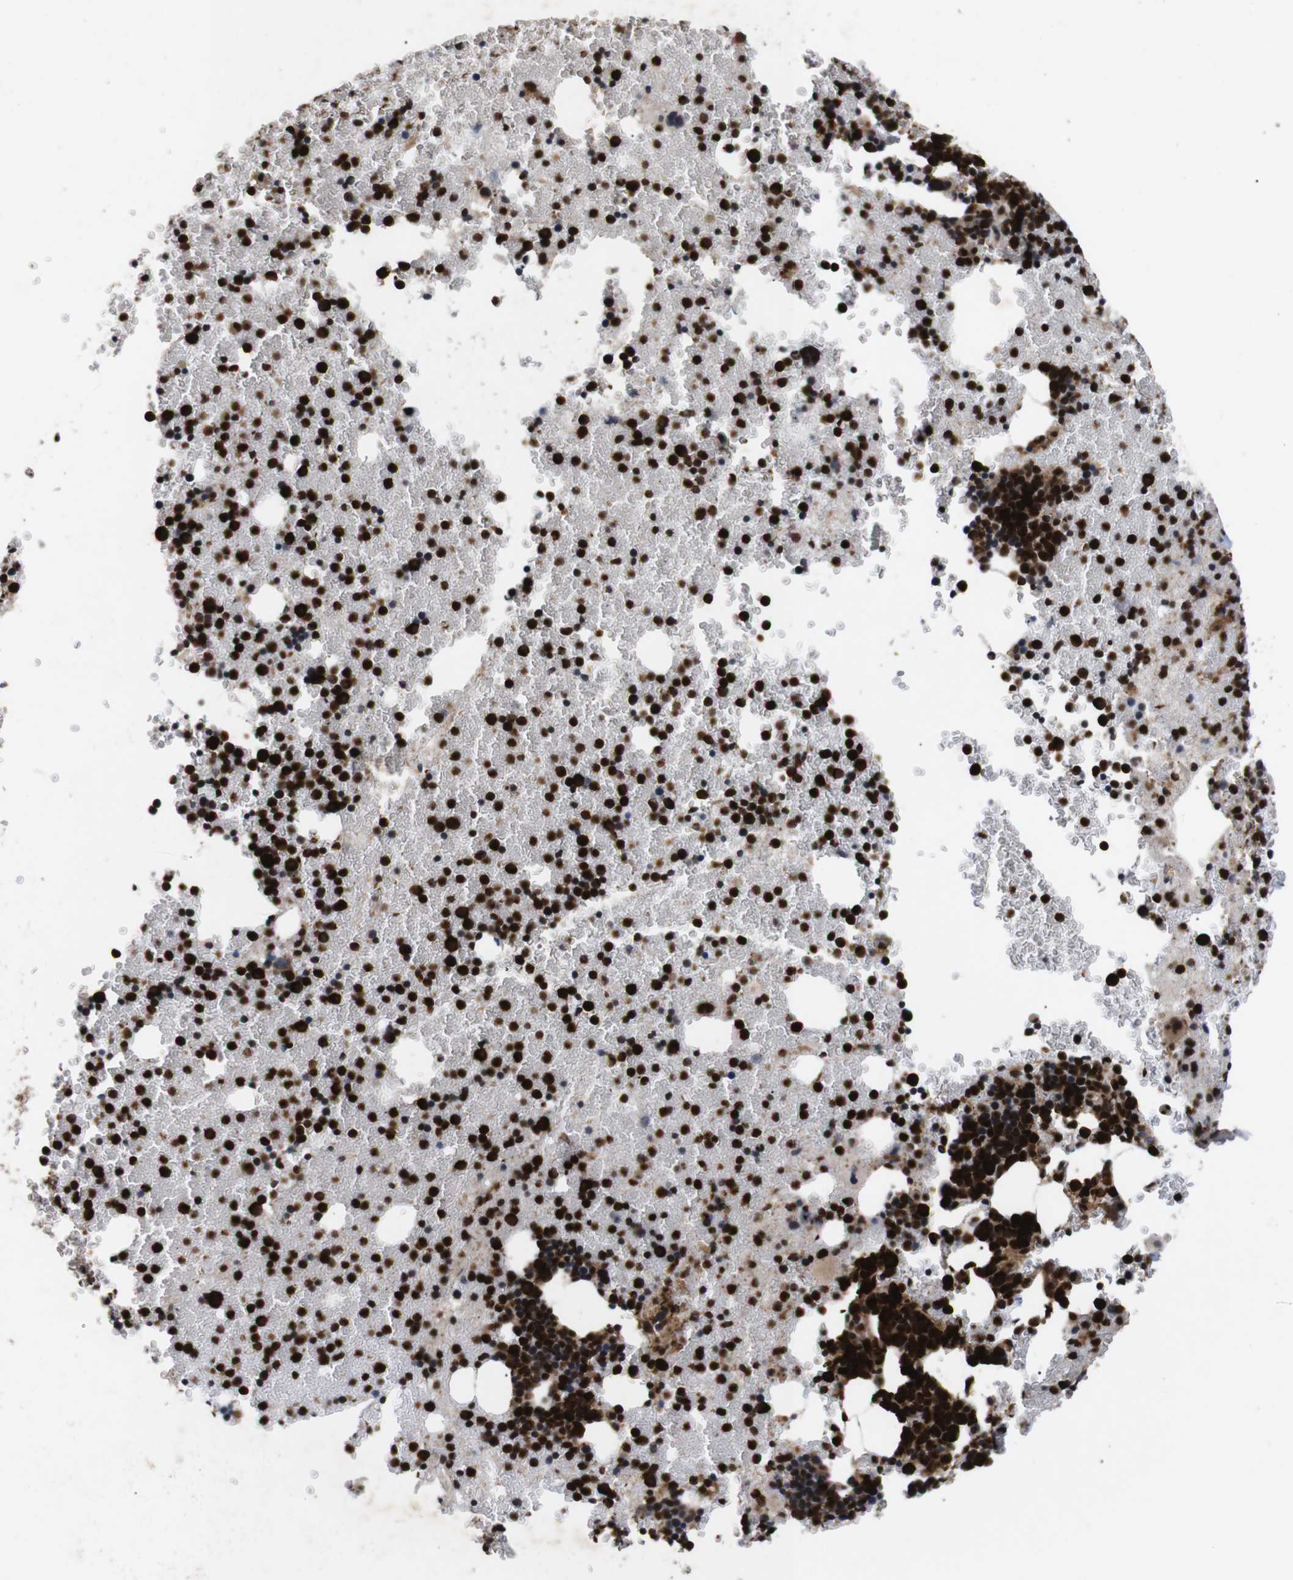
{"staining": {"intensity": "strong", "quantity": ">75%", "location": "nuclear"}, "tissue": "bone marrow", "cell_type": "Hematopoietic cells", "image_type": "normal", "snomed": [{"axis": "morphology", "description": "Normal tissue, NOS"}, {"axis": "morphology", "description": "Inflammation, NOS"}, {"axis": "topography", "description": "Bone marrow"}], "caption": "IHC staining of unremarkable bone marrow, which shows high levels of strong nuclear staining in about >75% of hematopoietic cells indicating strong nuclear protein expression. The staining was performed using DAB (3,3'-diaminobenzidine) (brown) for protein detection and nuclei were counterstained in hematoxylin (blue).", "gene": "KIF23", "patient": {"sex": "female", "age": 17}}